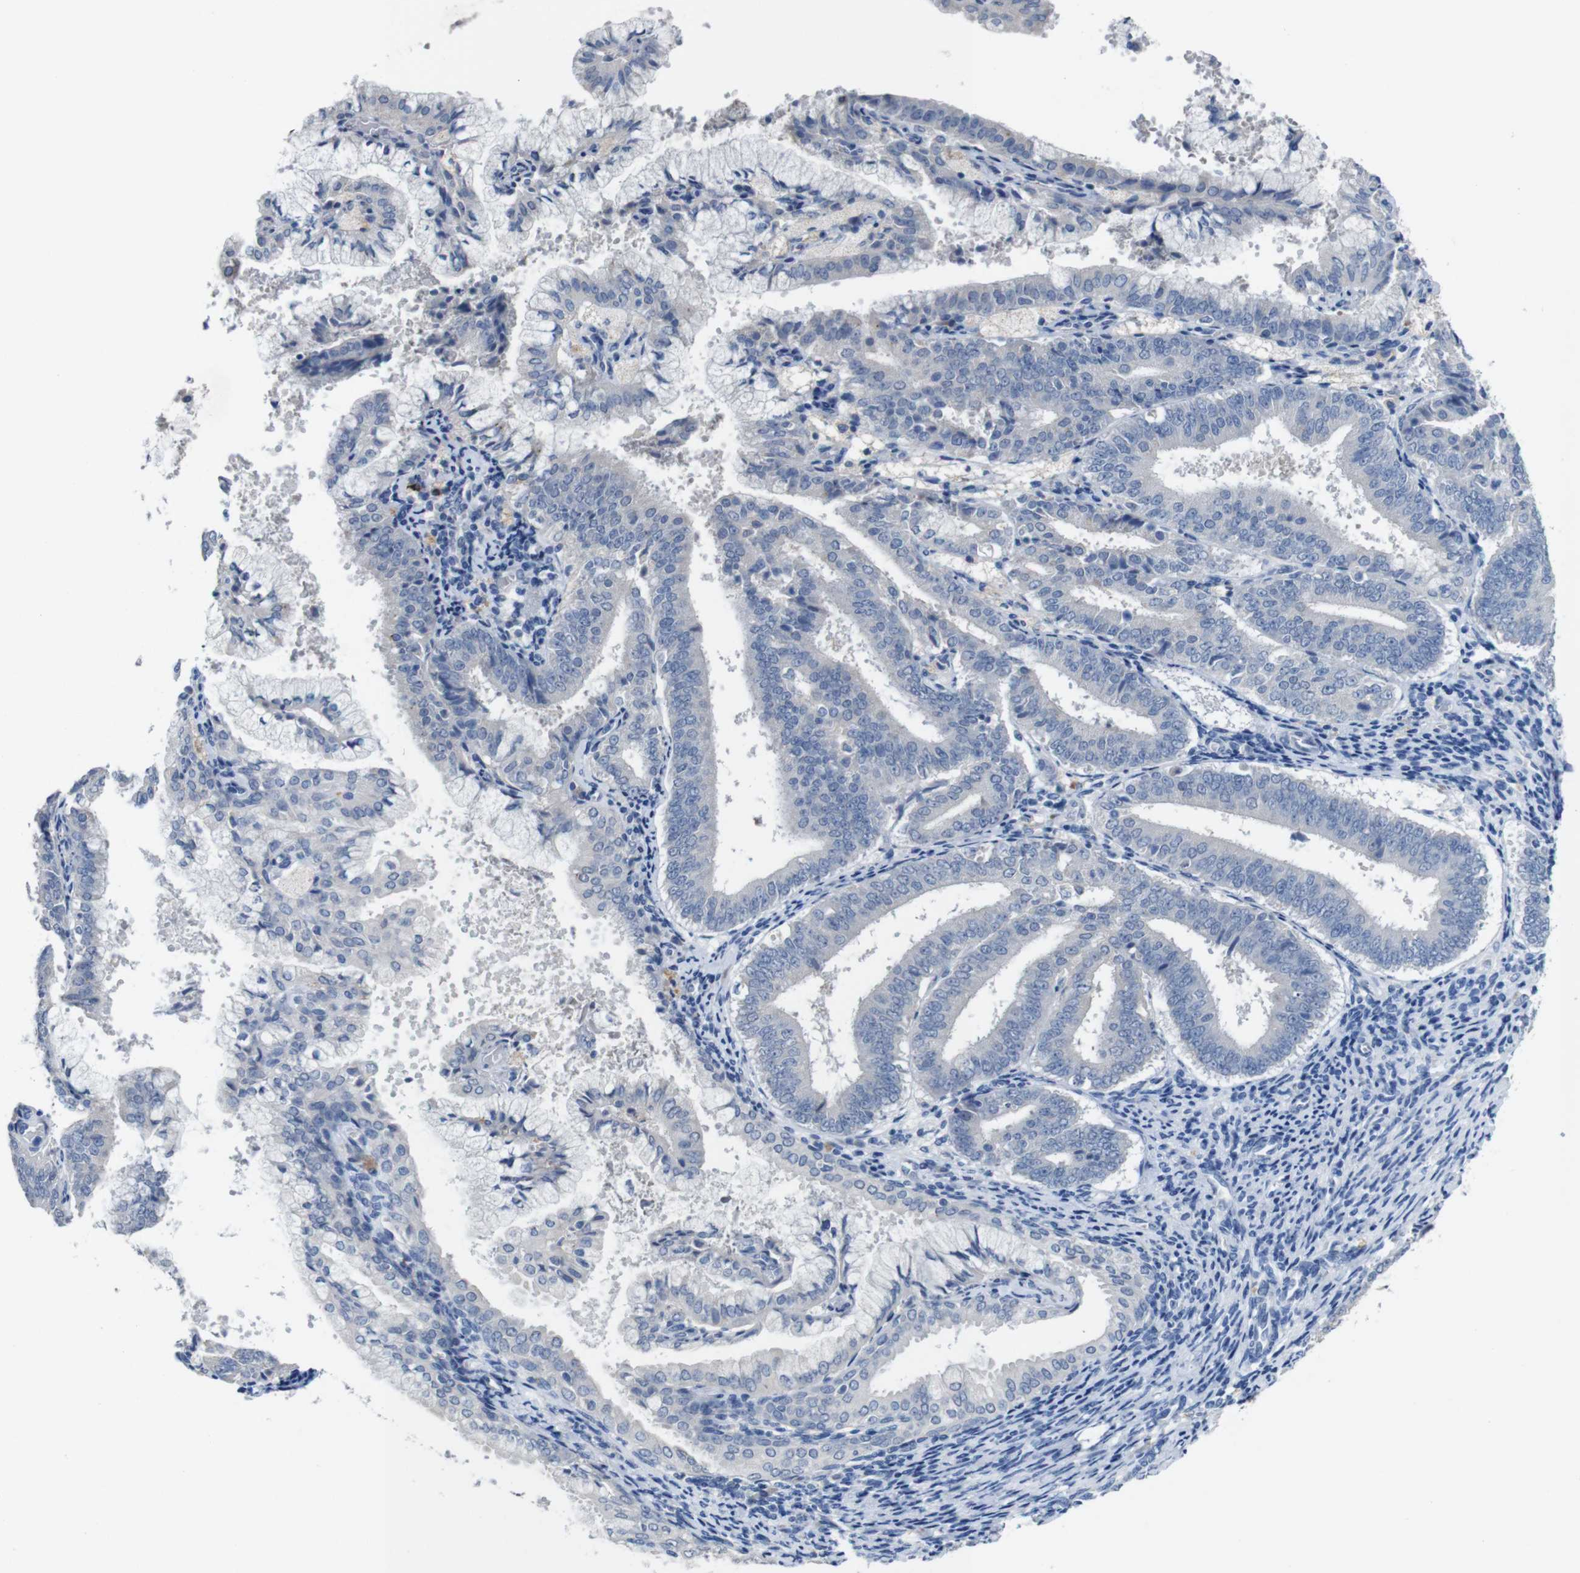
{"staining": {"intensity": "negative", "quantity": "none", "location": "none"}, "tissue": "endometrial cancer", "cell_type": "Tumor cells", "image_type": "cancer", "snomed": [{"axis": "morphology", "description": "Adenocarcinoma, NOS"}, {"axis": "topography", "description": "Endometrium"}], "caption": "This is an immunohistochemistry micrograph of endometrial cancer. There is no expression in tumor cells.", "gene": "SLC2A8", "patient": {"sex": "female", "age": 63}}